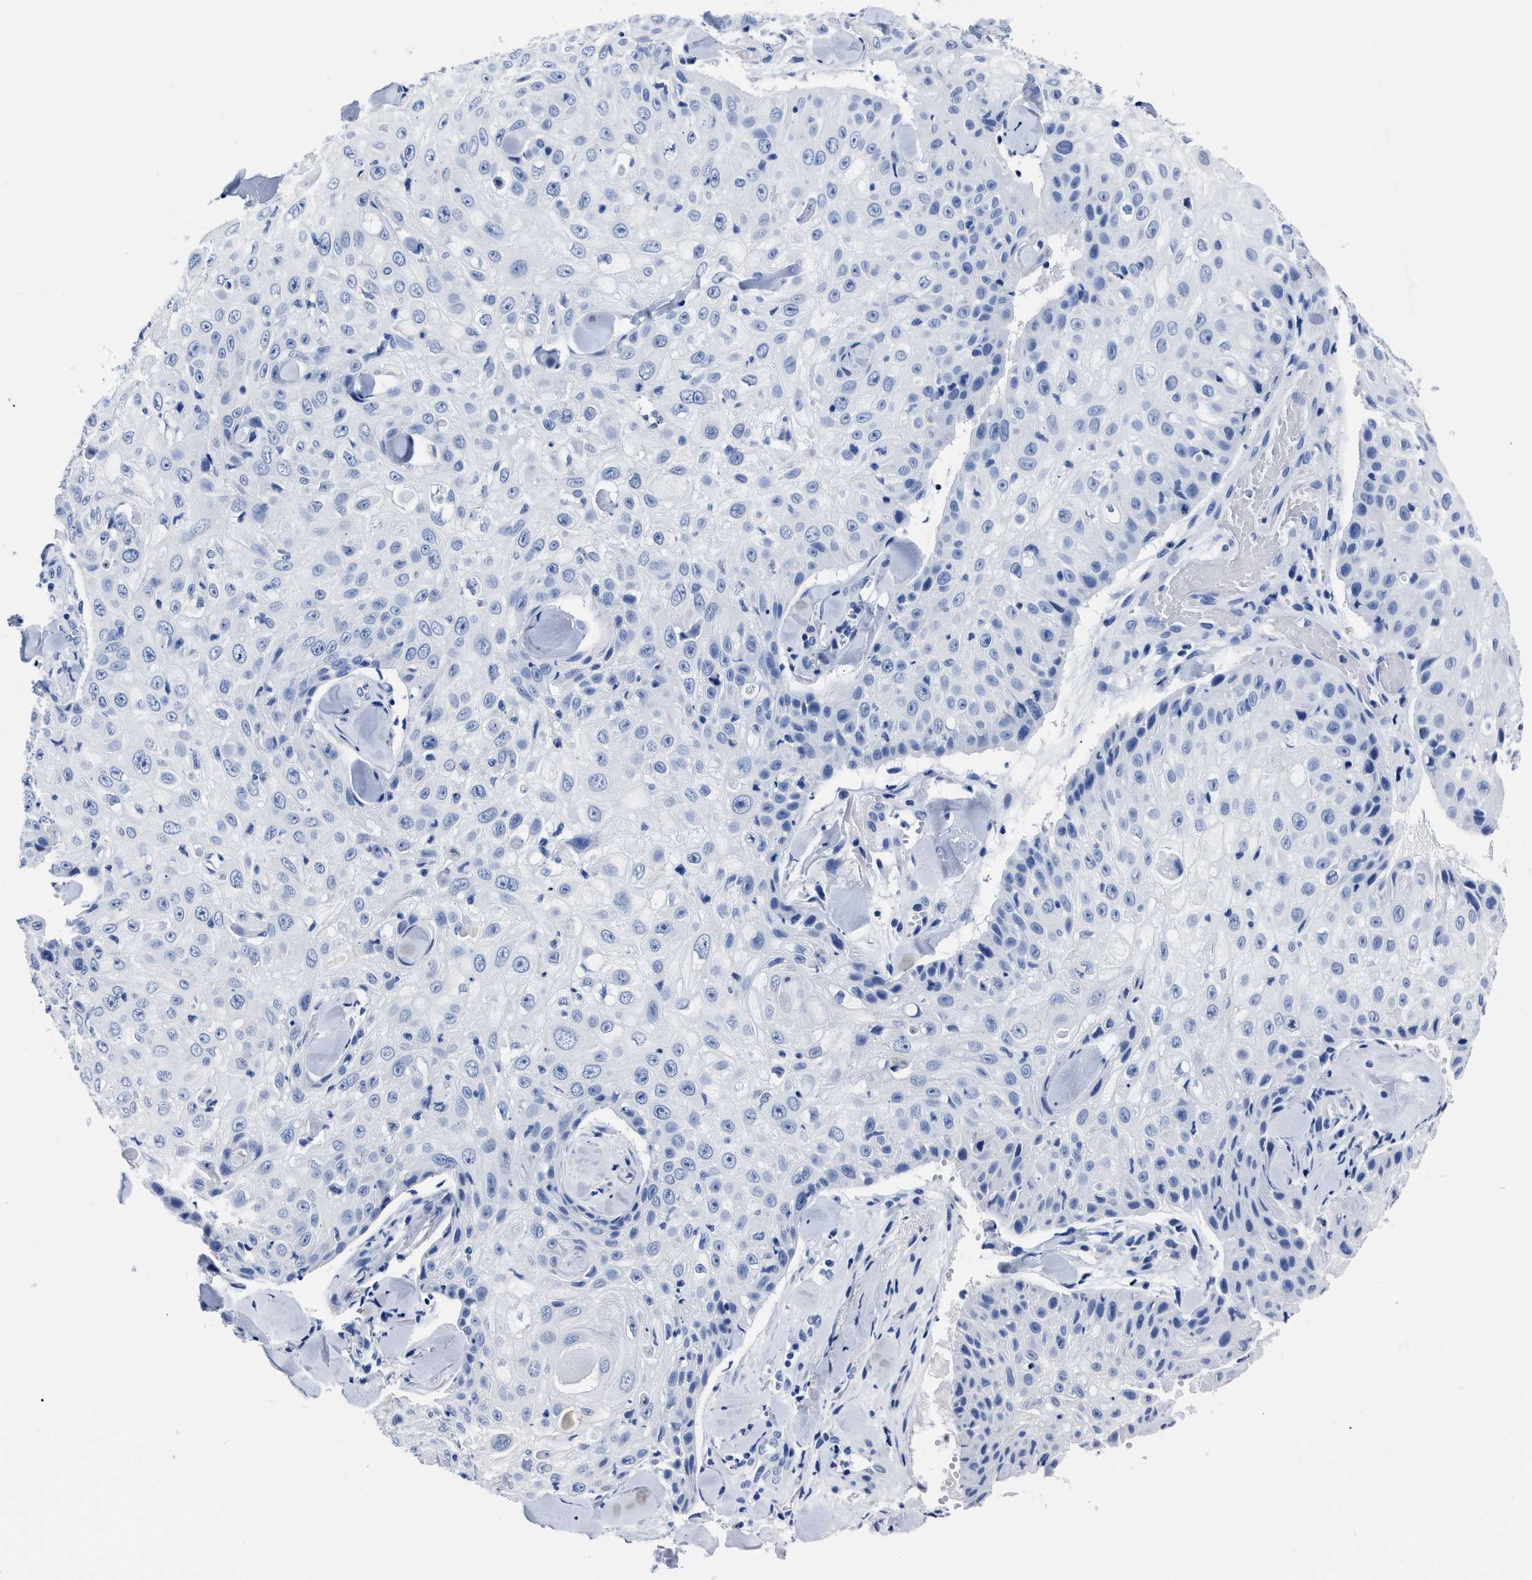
{"staining": {"intensity": "negative", "quantity": "none", "location": "none"}, "tissue": "skin cancer", "cell_type": "Tumor cells", "image_type": "cancer", "snomed": [{"axis": "morphology", "description": "Squamous cell carcinoma, NOS"}, {"axis": "topography", "description": "Skin"}], "caption": "There is no significant positivity in tumor cells of skin cancer (squamous cell carcinoma). (DAB (3,3'-diaminobenzidine) immunohistochemistry (IHC), high magnification).", "gene": "ALPG", "patient": {"sex": "male", "age": 86}}